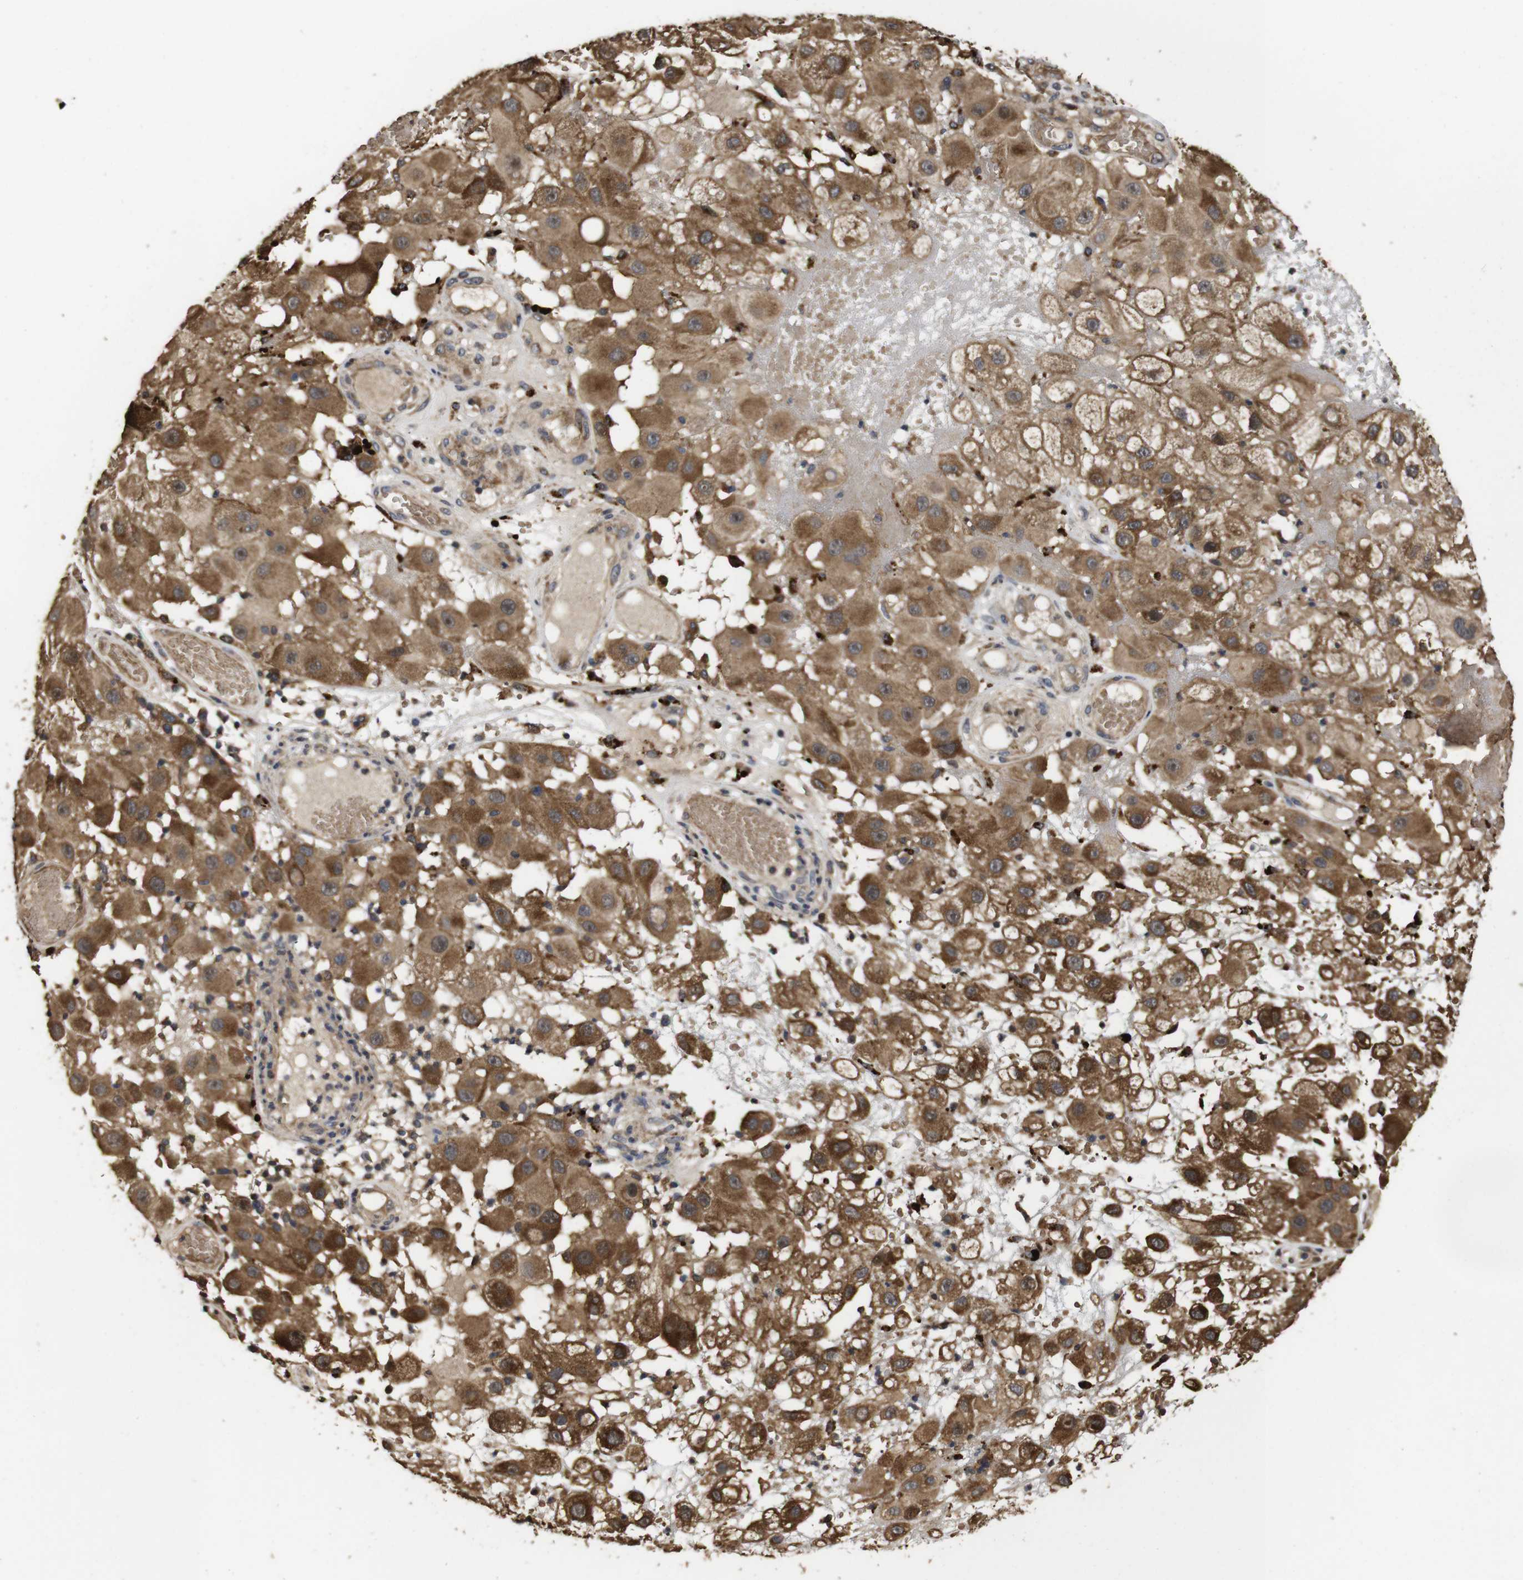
{"staining": {"intensity": "strong", "quantity": ">75%", "location": "cytoplasmic/membranous"}, "tissue": "melanoma", "cell_type": "Tumor cells", "image_type": "cancer", "snomed": [{"axis": "morphology", "description": "Malignant melanoma, NOS"}, {"axis": "topography", "description": "Skin"}], "caption": "Protein expression analysis of malignant melanoma displays strong cytoplasmic/membranous expression in about >75% of tumor cells. (DAB (3,3'-diaminobenzidine) IHC, brown staining for protein, blue staining for nuclei).", "gene": "PTPN14", "patient": {"sex": "female", "age": 81}}